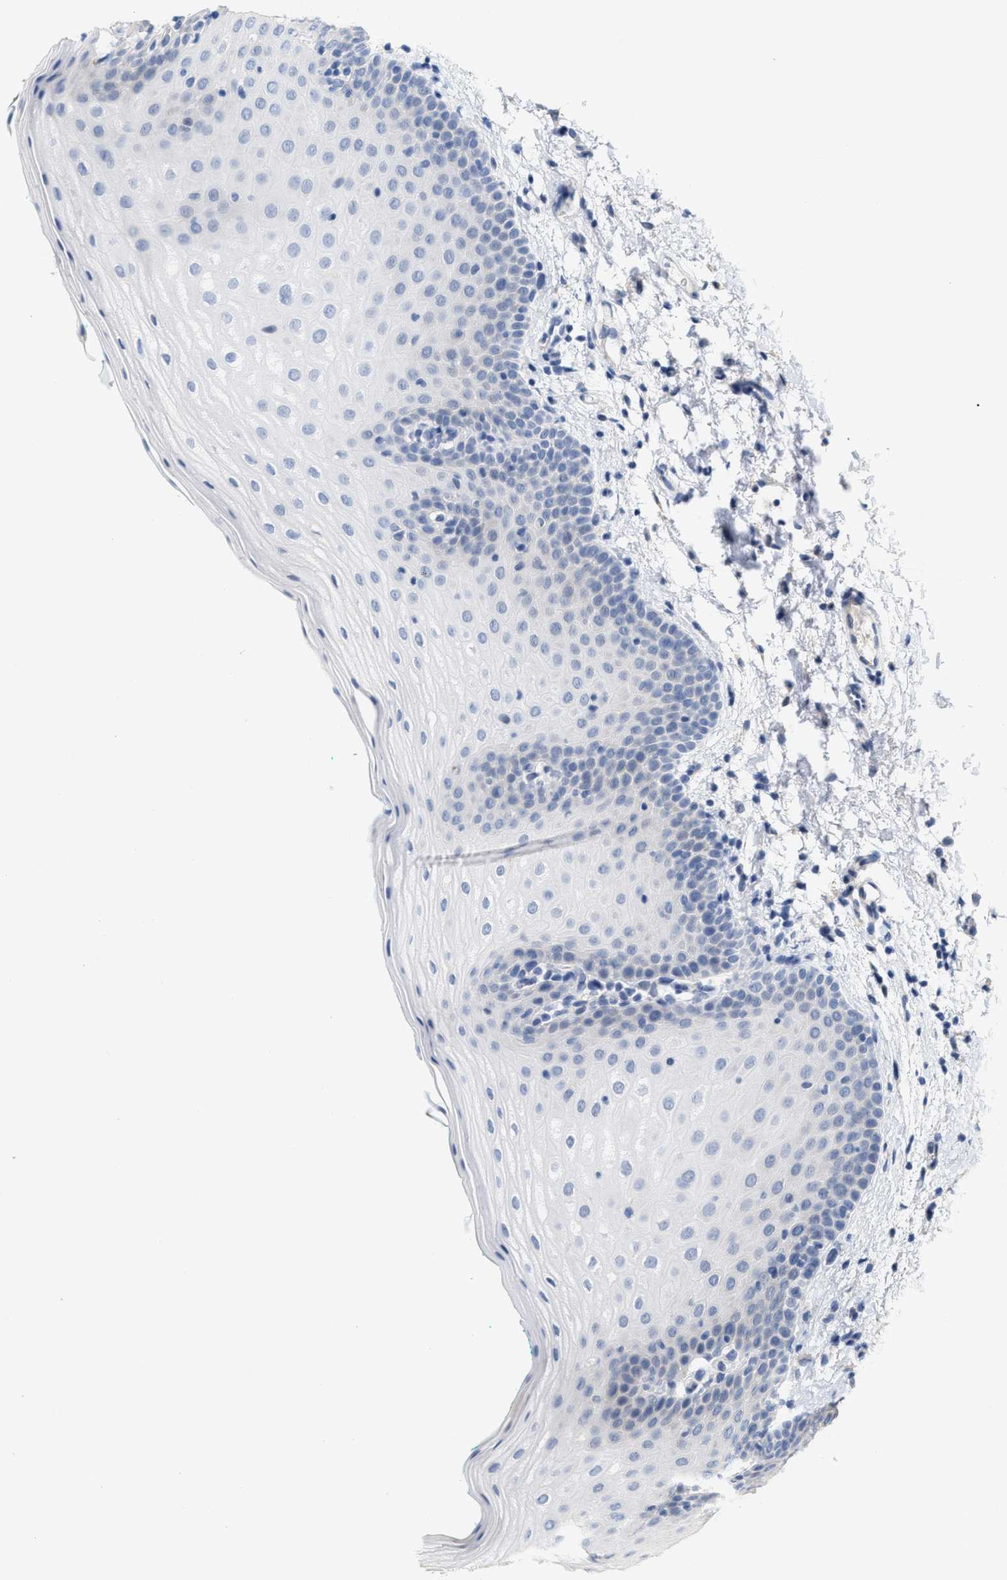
{"staining": {"intensity": "negative", "quantity": "none", "location": "none"}, "tissue": "oral mucosa", "cell_type": "Squamous epithelial cells", "image_type": "normal", "snomed": [{"axis": "morphology", "description": "Normal tissue, NOS"}, {"axis": "topography", "description": "Skin"}, {"axis": "topography", "description": "Oral tissue"}], "caption": "This is an immunohistochemistry micrograph of unremarkable human oral mucosa. There is no expression in squamous epithelial cells.", "gene": "RYR2", "patient": {"sex": "male", "age": 84}}